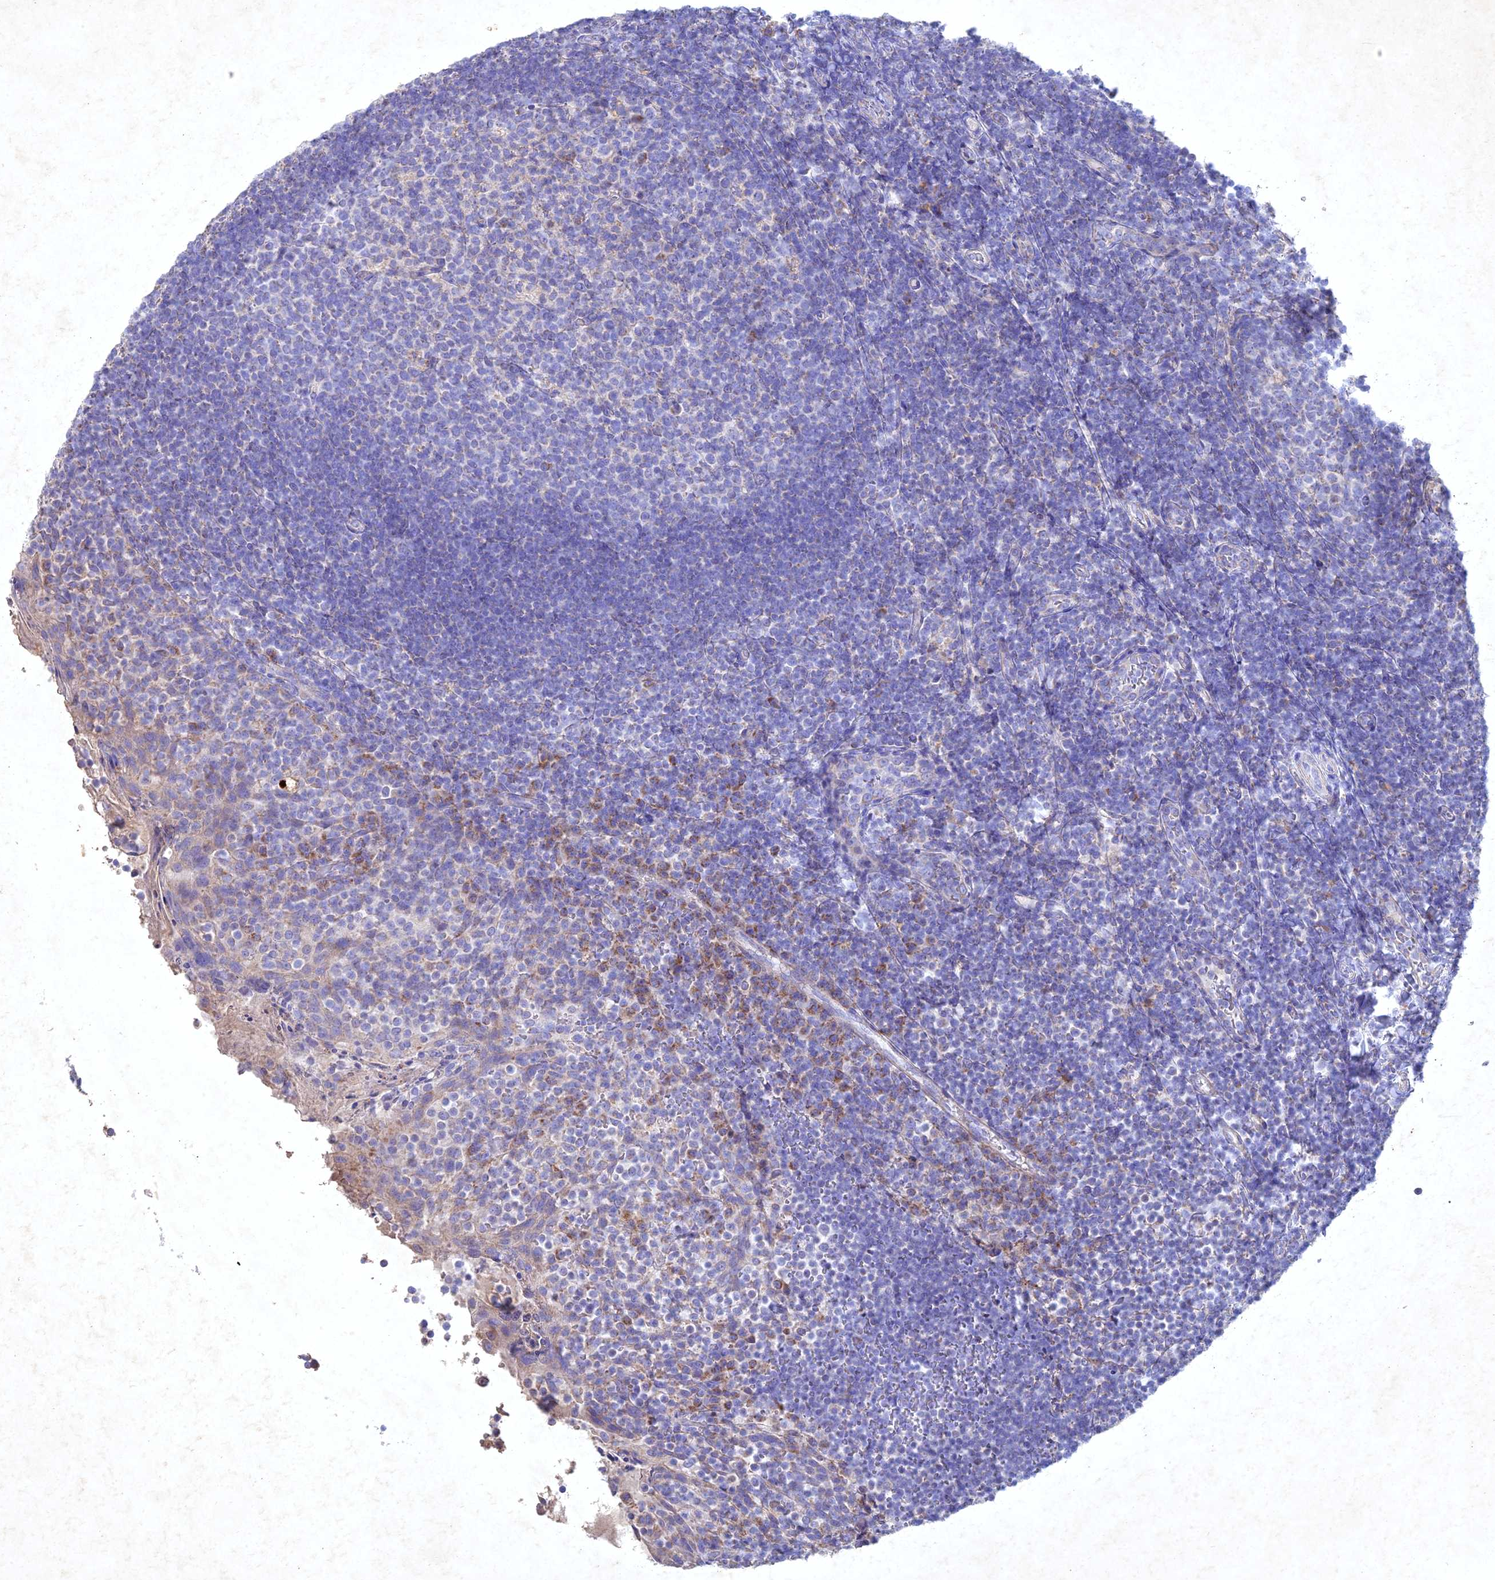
{"staining": {"intensity": "negative", "quantity": "none", "location": "none"}, "tissue": "tonsil", "cell_type": "Germinal center cells", "image_type": "normal", "snomed": [{"axis": "morphology", "description": "Normal tissue, NOS"}, {"axis": "topography", "description": "Tonsil"}], "caption": "This is an immunohistochemistry (IHC) photomicrograph of unremarkable tonsil. There is no expression in germinal center cells.", "gene": "NDUFV1", "patient": {"sex": "female", "age": 10}}